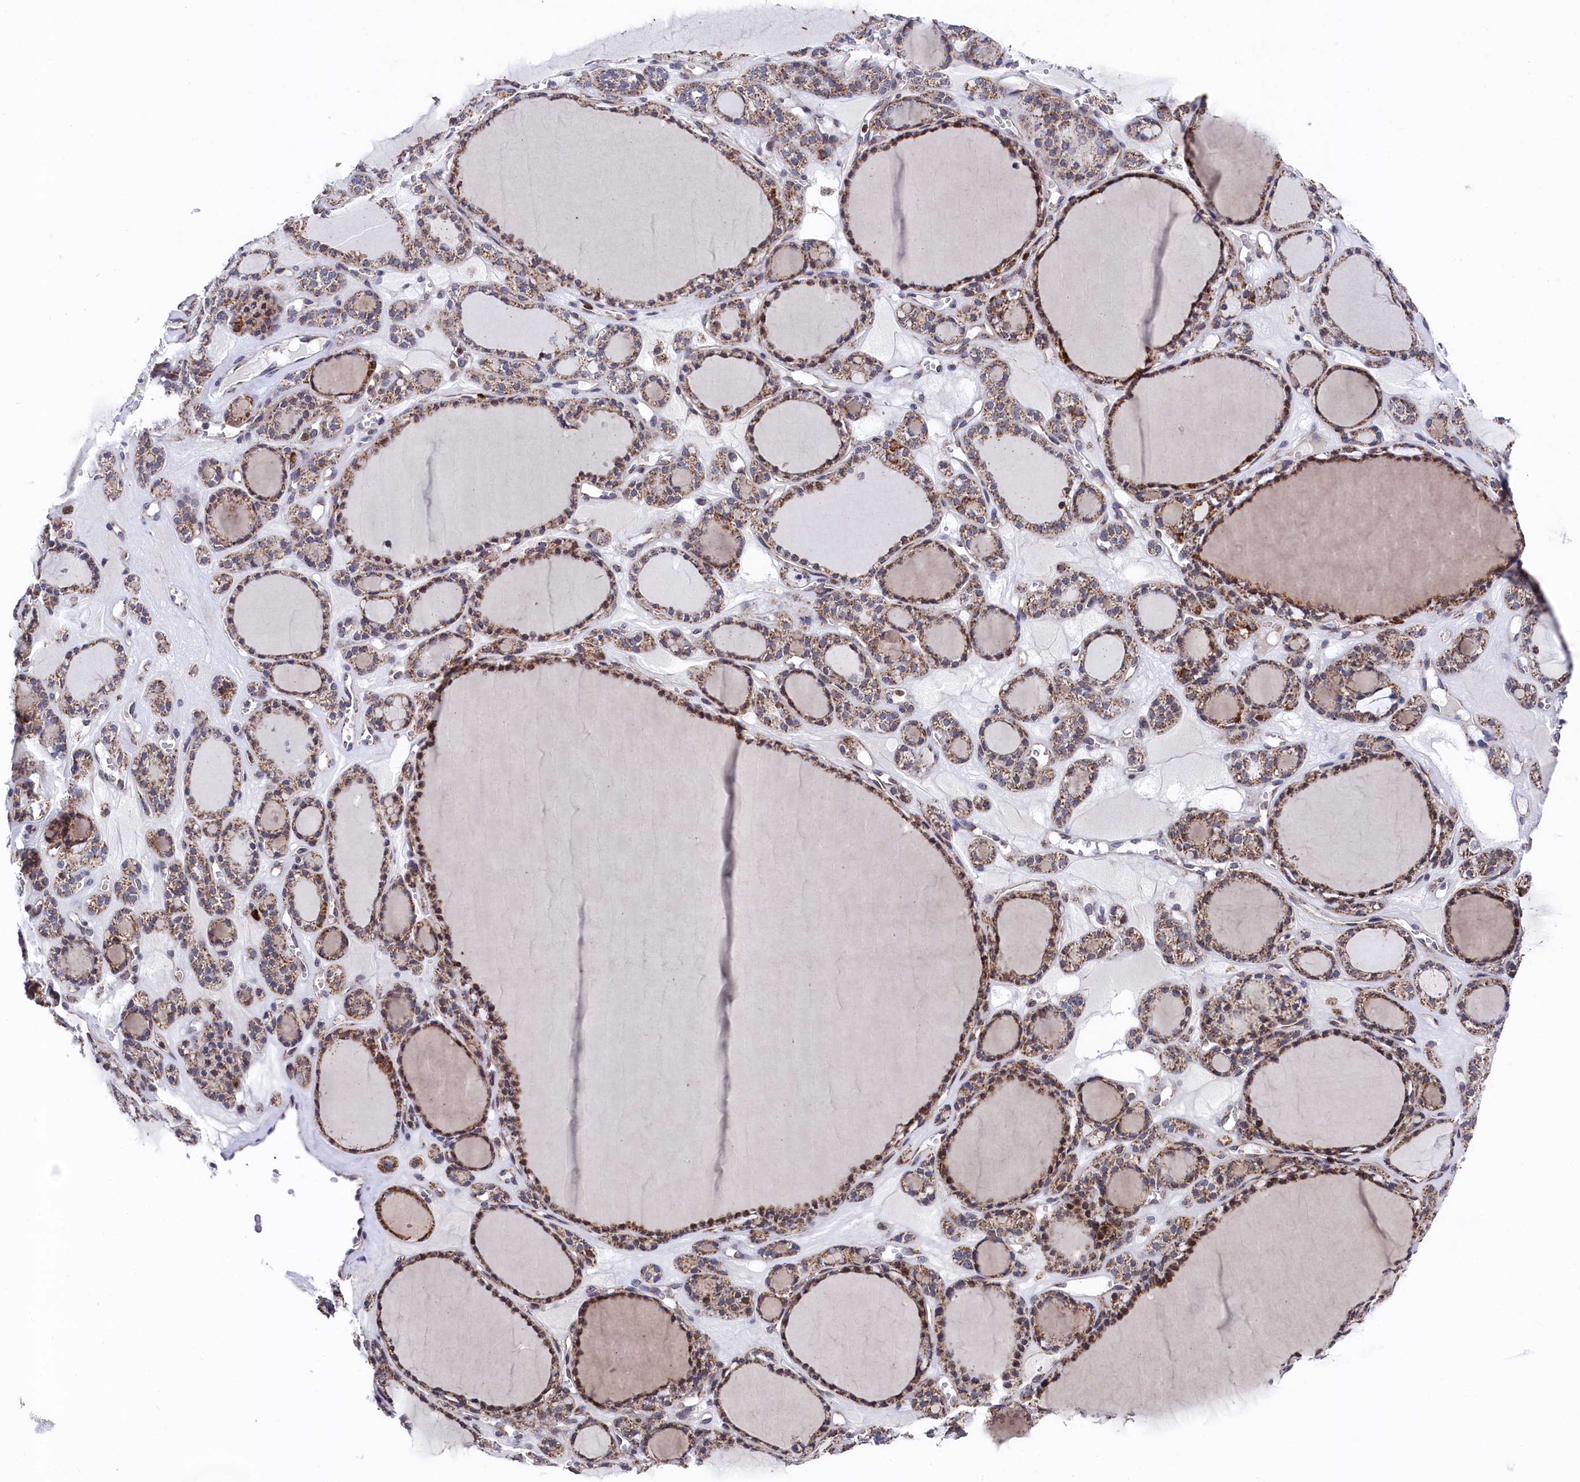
{"staining": {"intensity": "moderate", "quantity": ">75%", "location": "cytoplasmic/membranous"}, "tissue": "thyroid gland", "cell_type": "Glandular cells", "image_type": "normal", "snomed": [{"axis": "morphology", "description": "Normal tissue, NOS"}, {"axis": "topography", "description": "Thyroid gland"}], "caption": "Brown immunohistochemical staining in benign thyroid gland exhibits moderate cytoplasmic/membranous staining in about >75% of glandular cells. The protein is stained brown, and the nuclei are stained in blue (DAB (3,3'-diaminobenzidine) IHC with brightfield microscopy, high magnification).", "gene": "CHCHD1", "patient": {"sex": "female", "age": 28}}